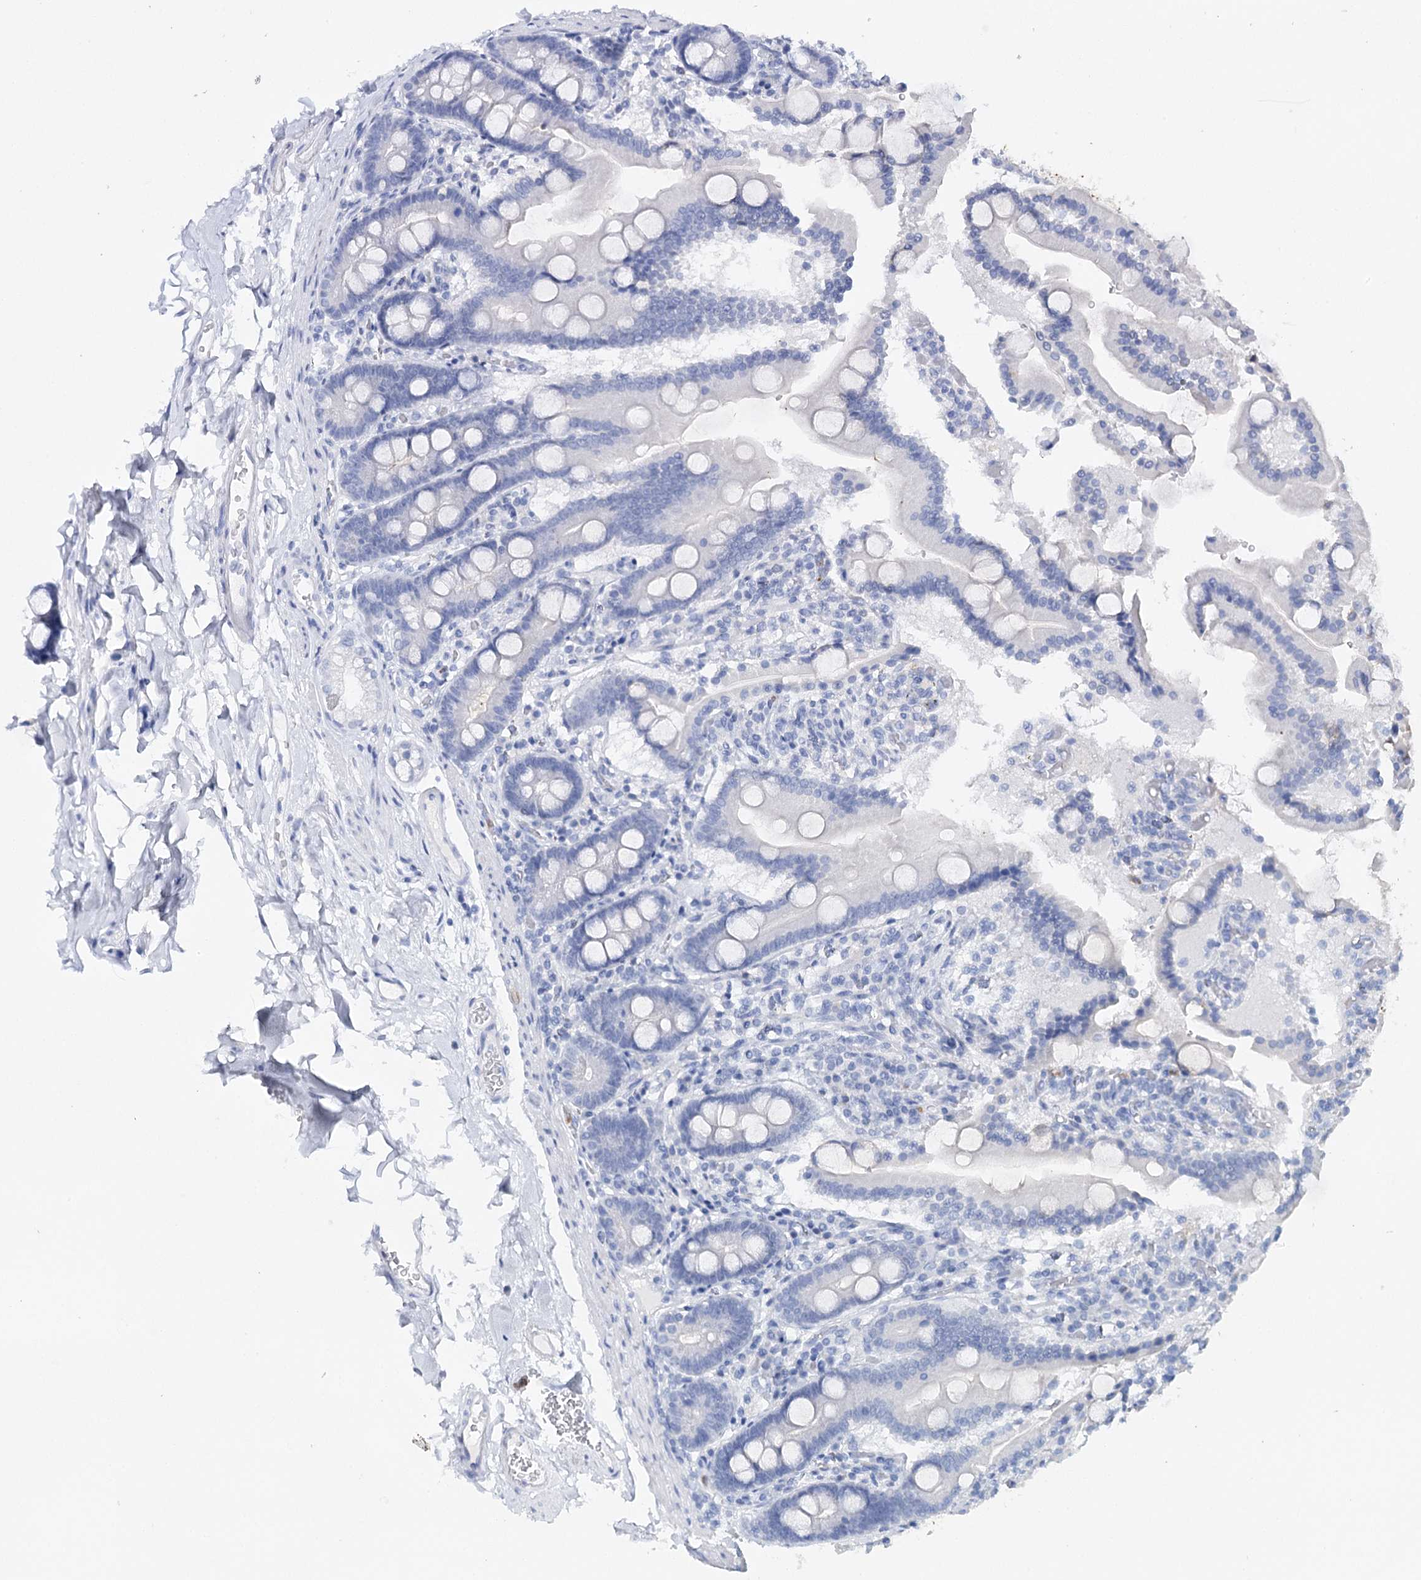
{"staining": {"intensity": "negative", "quantity": "none", "location": "none"}, "tissue": "duodenum", "cell_type": "Glandular cells", "image_type": "normal", "snomed": [{"axis": "morphology", "description": "Normal tissue, NOS"}, {"axis": "topography", "description": "Duodenum"}], "caption": "DAB (3,3'-diaminobenzidine) immunohistochemical staining of normal human duodenum reveals no significant staining in glandular cells. The staining was performed using DAB (3,3'-diaminobenzidine) to visualize the protein expression in brown, while the nuclei were stained in blue with hematoxylin (Magnification: 20x).", "gene": "CEACAM8", "patient": {"sex": "male", "age": 55}}